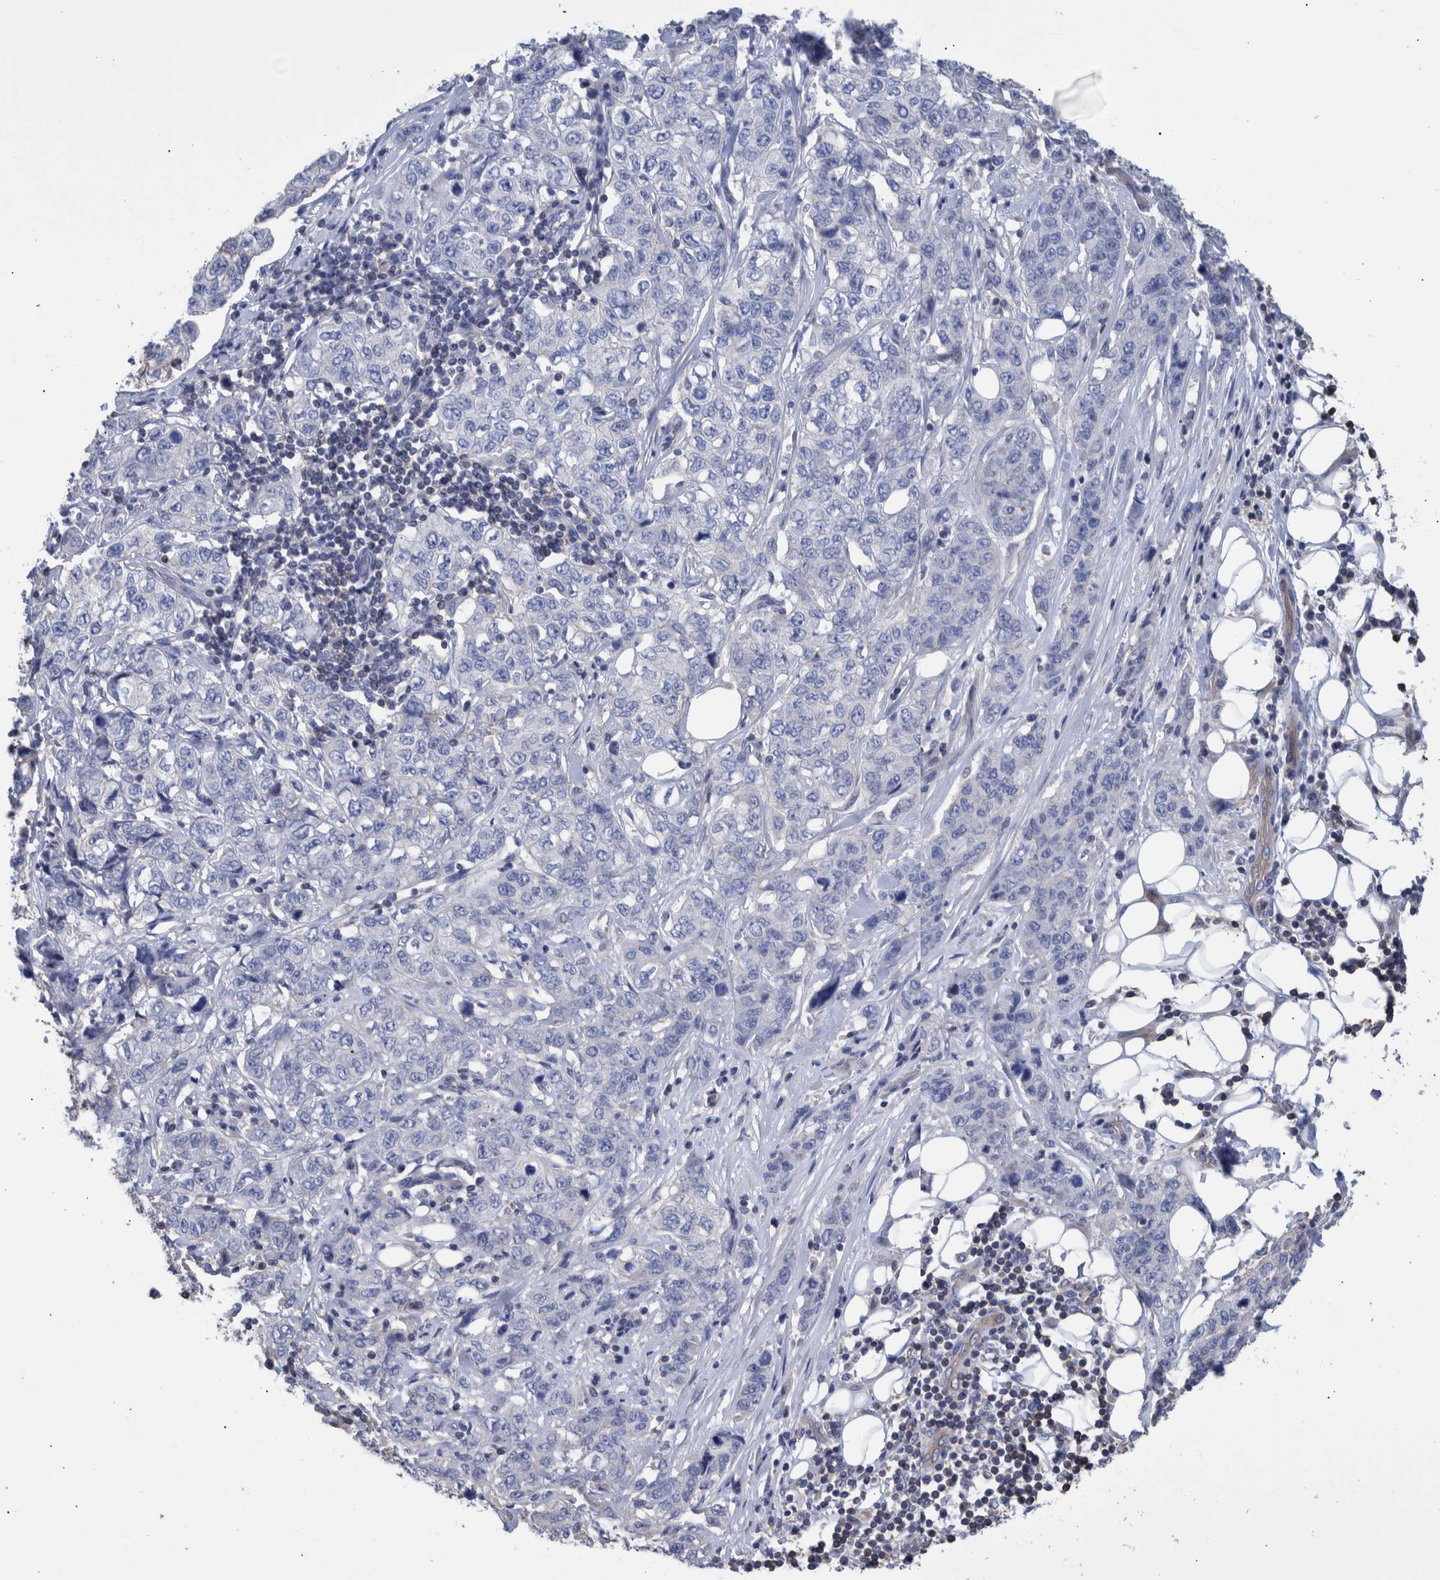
{"staining": {"intensity": "negative", "quantity": "none", "location": "none"}, "tissue": "stomach cancer", "cell_type": "Tumor cells", "image_type": "cancer", "snomed": [{"axis": "morphology", "description": "Adenocarcinoma, NOS"}, {"axis": "topography", "description": "Stomach"}], "caption": "A photomicrograph of stomach cancer (adenocarcinoma) stained for a protein reveals no brown staining in tumor cells.", "gene": "PPP3CC", "patient": {"sex": "male", "age": 48}}